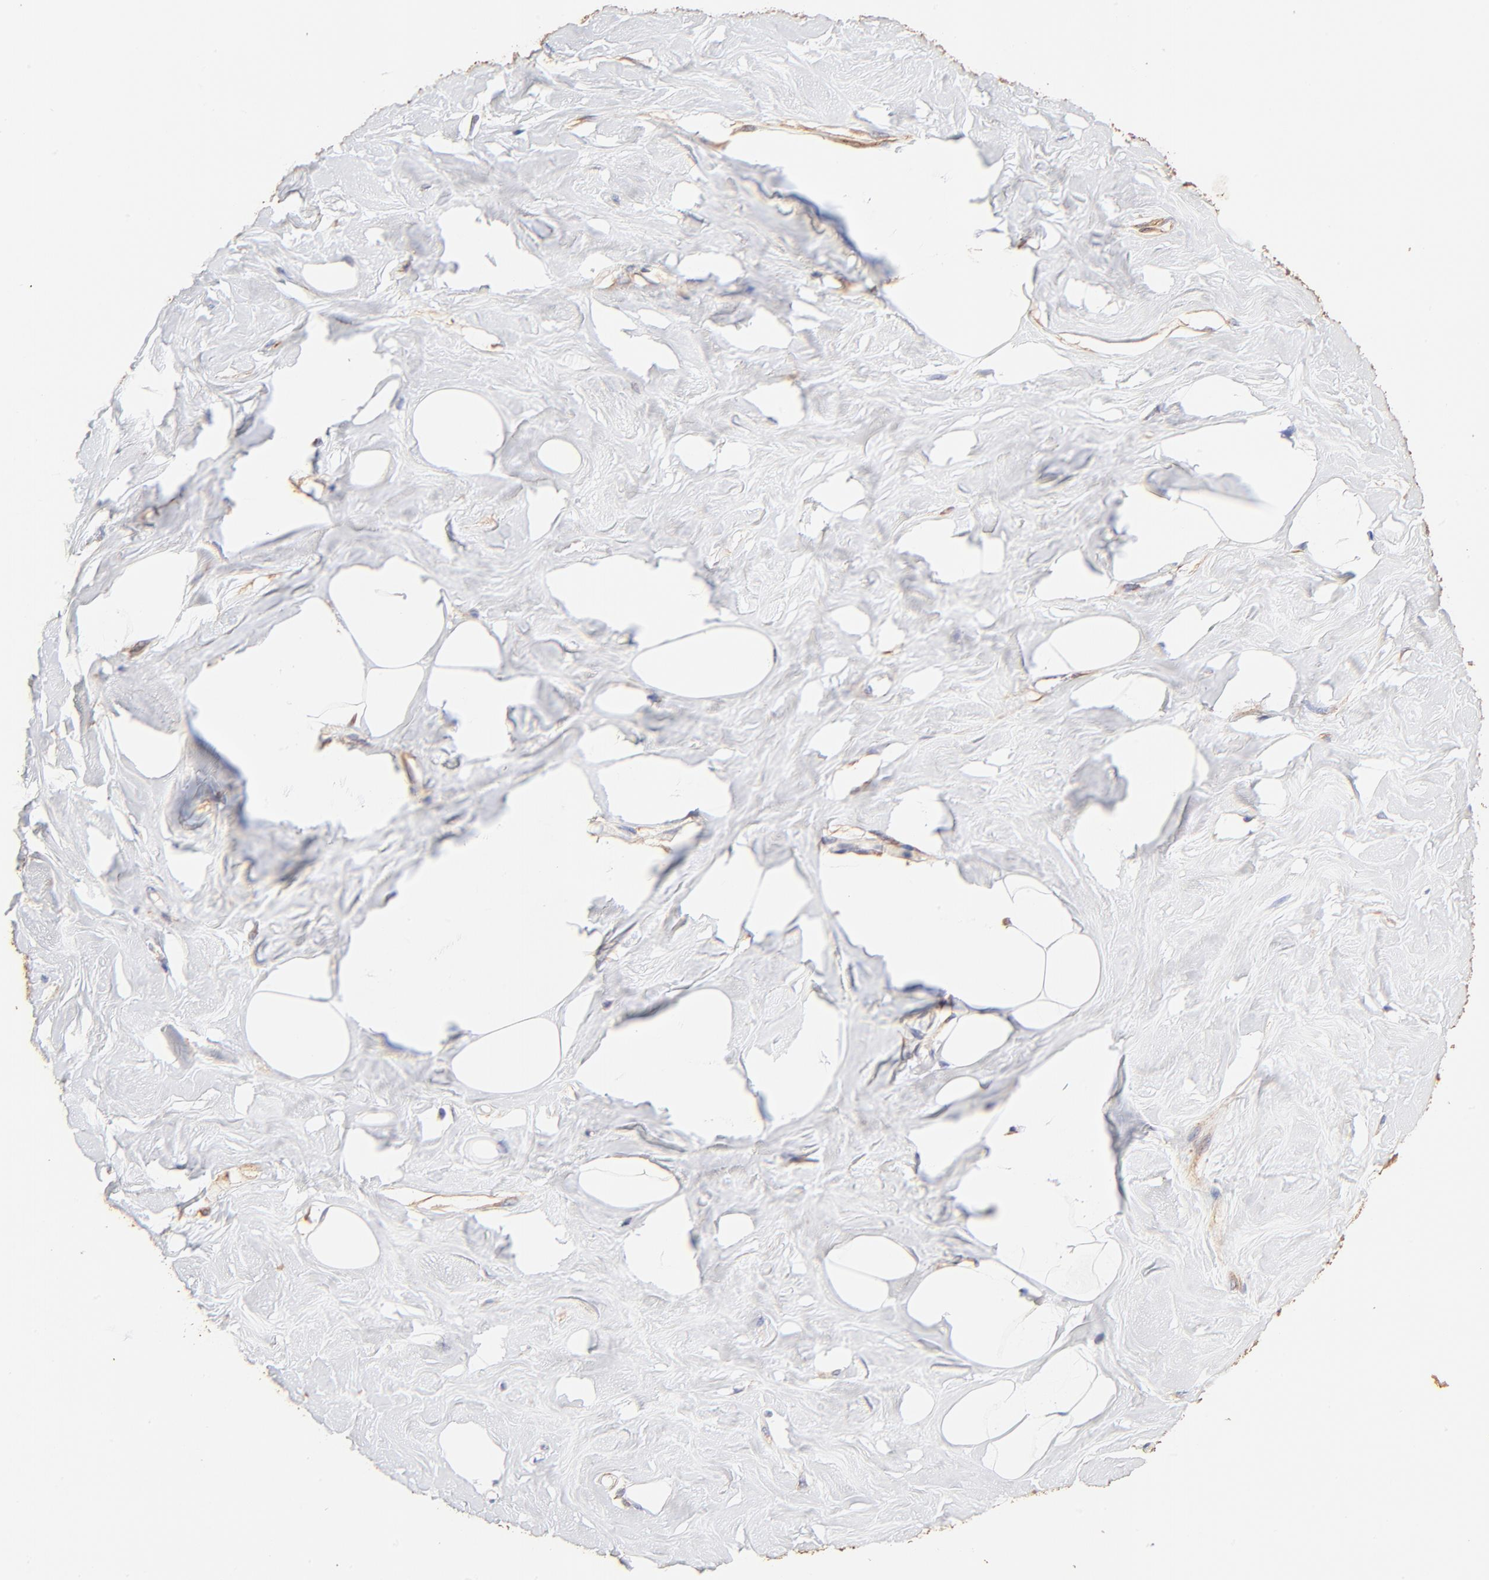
{"staining": {"intensity": "negative", "quantity": "none", "location": "none"}, "tissue": "breast", "cell_type": "Adipocytes", "image_type": "normal", "snomed": [{"axis": "morphology", "description": "Normal tissue, NOS"}, {"axis": "topography", "description": "Breast"}, {"axis": "topography", "description": "Soft tissue"}], "caption": "The IHC histopathology image has no significant expression in adipocytes of breast.", "gene": "PTK7", "patient": {"sex": "female", "age": 25}}